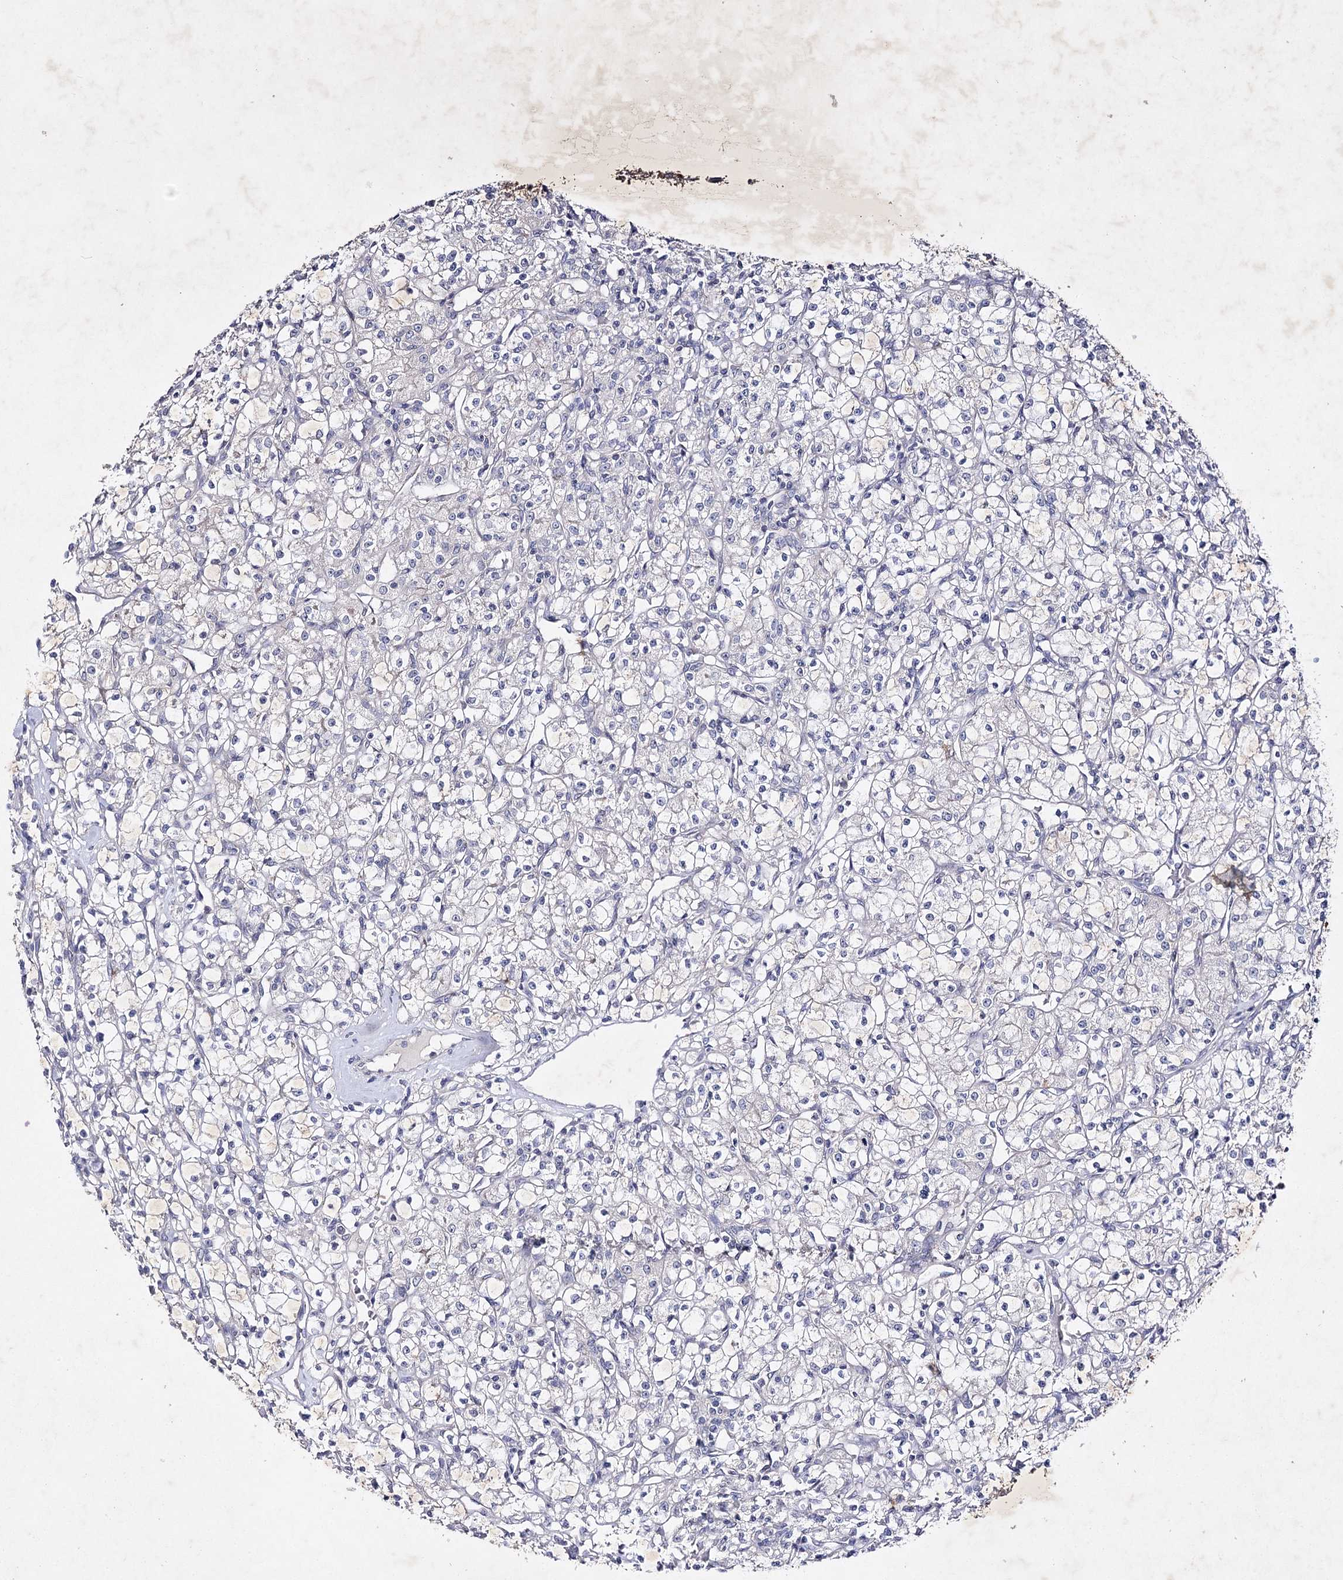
{"staining": {"intensity": "negative", "quantity": "none", "location": "none"}, "tissue": "renal cancer", "cell_type": "Tumor cells", "image_type": "cancer", "snomed": [{"axis": "morphology", "description": "Adenocarcinoma, NOS"}, {"axis": "topography", "description": "Kidney"}], "caption": "Immunohistochemistry of human renal adenocarcinoma shows no expression in tumor cells.", "gene": "COX15", "patient": {"sex": "female", "age": 59}}